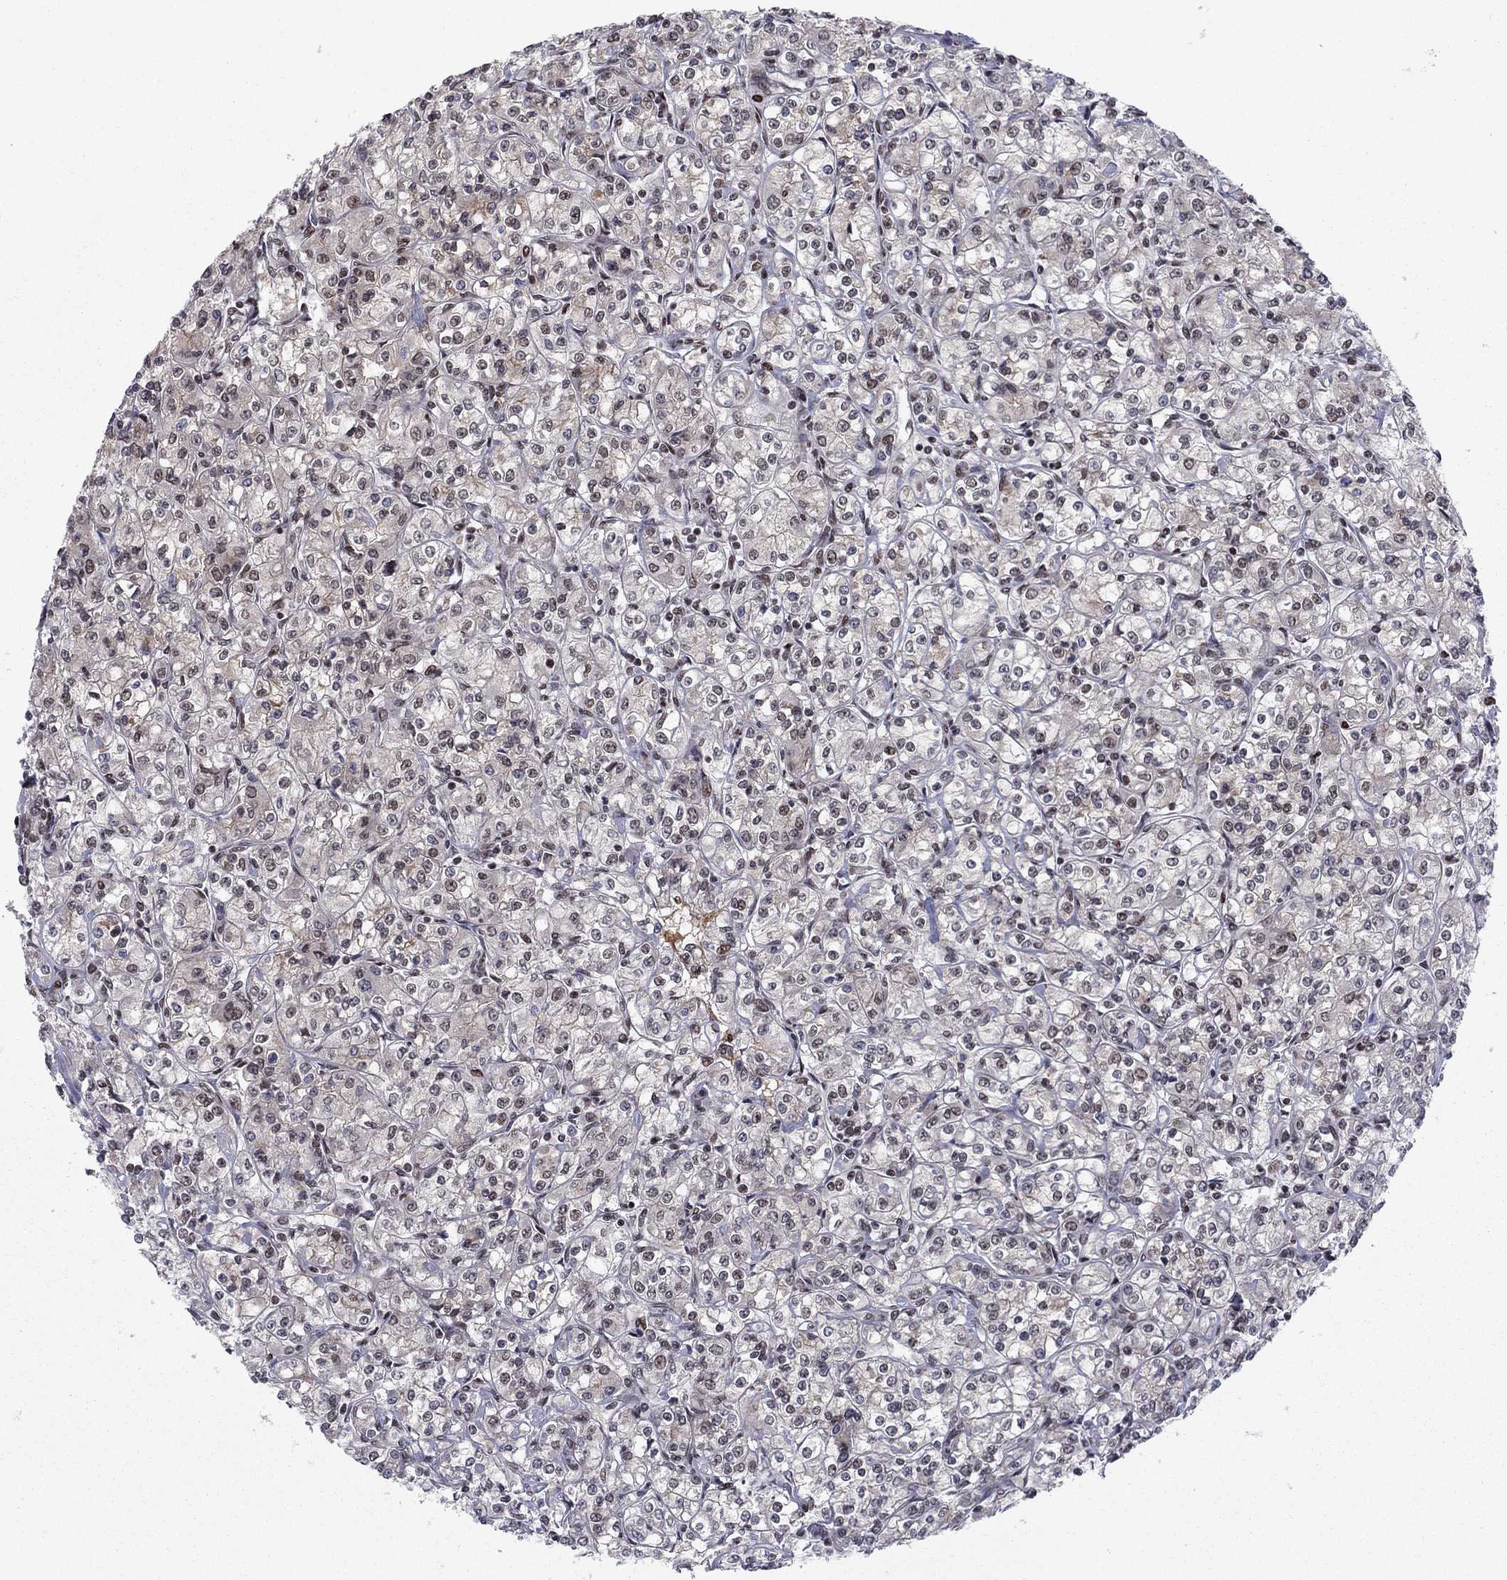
{"staining": {"intensity": "strong", "quantity": "25%-75%", "location": "nuclear"}, "tissue": "renal cancer", "cell_type": "Tumor cells", "image_type": "cancer", "snomed": [{"axis": "morphology", "description": "Adenocarcinoma, NOS"}, {"axis": "topography", "description": "Kidney"}], "caption": "Strong nuclear protein expression is identified in about 25%-75% of tumor cells in renal cancer.", "gene": "USP54", "patient": {"sex": "male", "age": 77}}